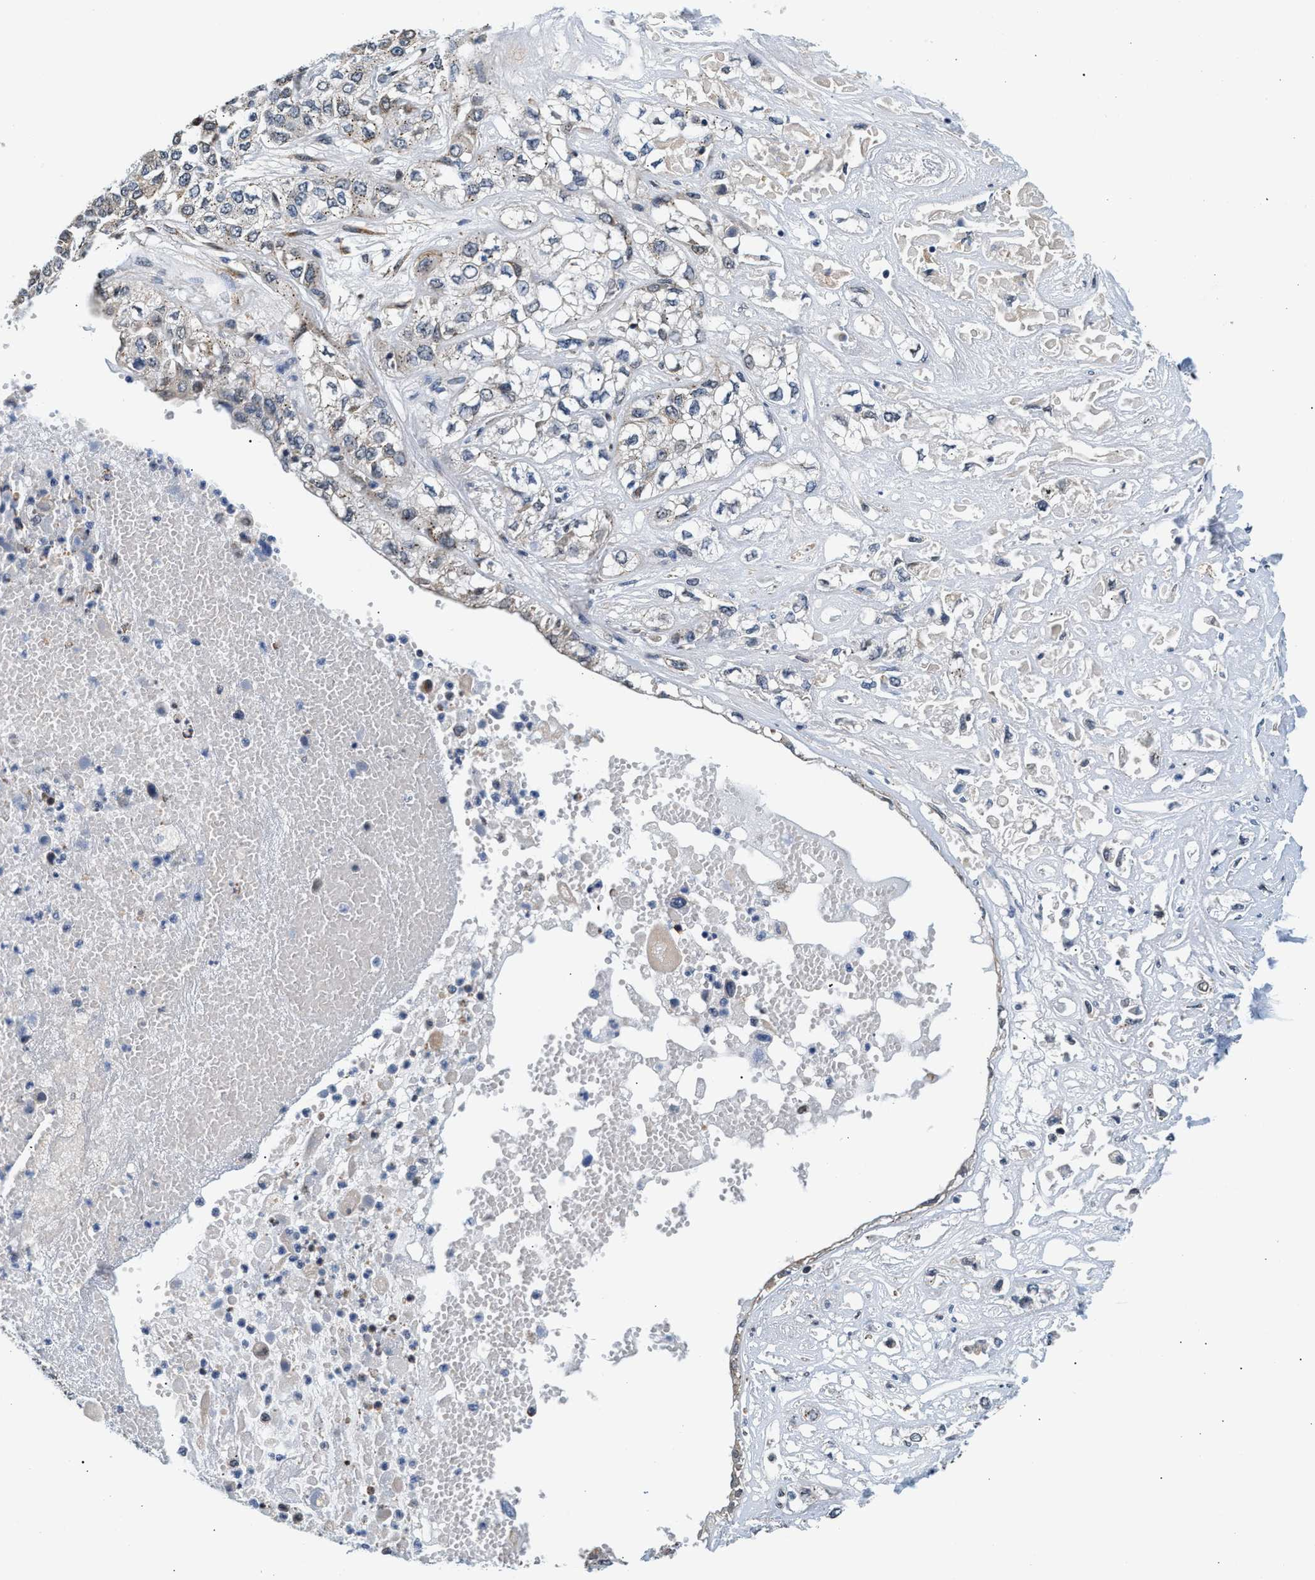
{"staining": {"intensity": "weak", "quantity": "<25%", "location": "cytoplasmic/membranous"}, "tissue": "lung cancer", "cell_type": "Tumor cells", "image_type": "cancer", "snomed": [{"axis": "morphology", "description": "Squamous cell carcinoma, NOS"}, {"axis": "topography", "description": "Lung"}], "caption": "Tumor cells are negative for brown protein staining in lung cancer (squamous cell carcinoma).", "gene": "KCNMB2", "patient": {"sex": "male", "age": 71}}